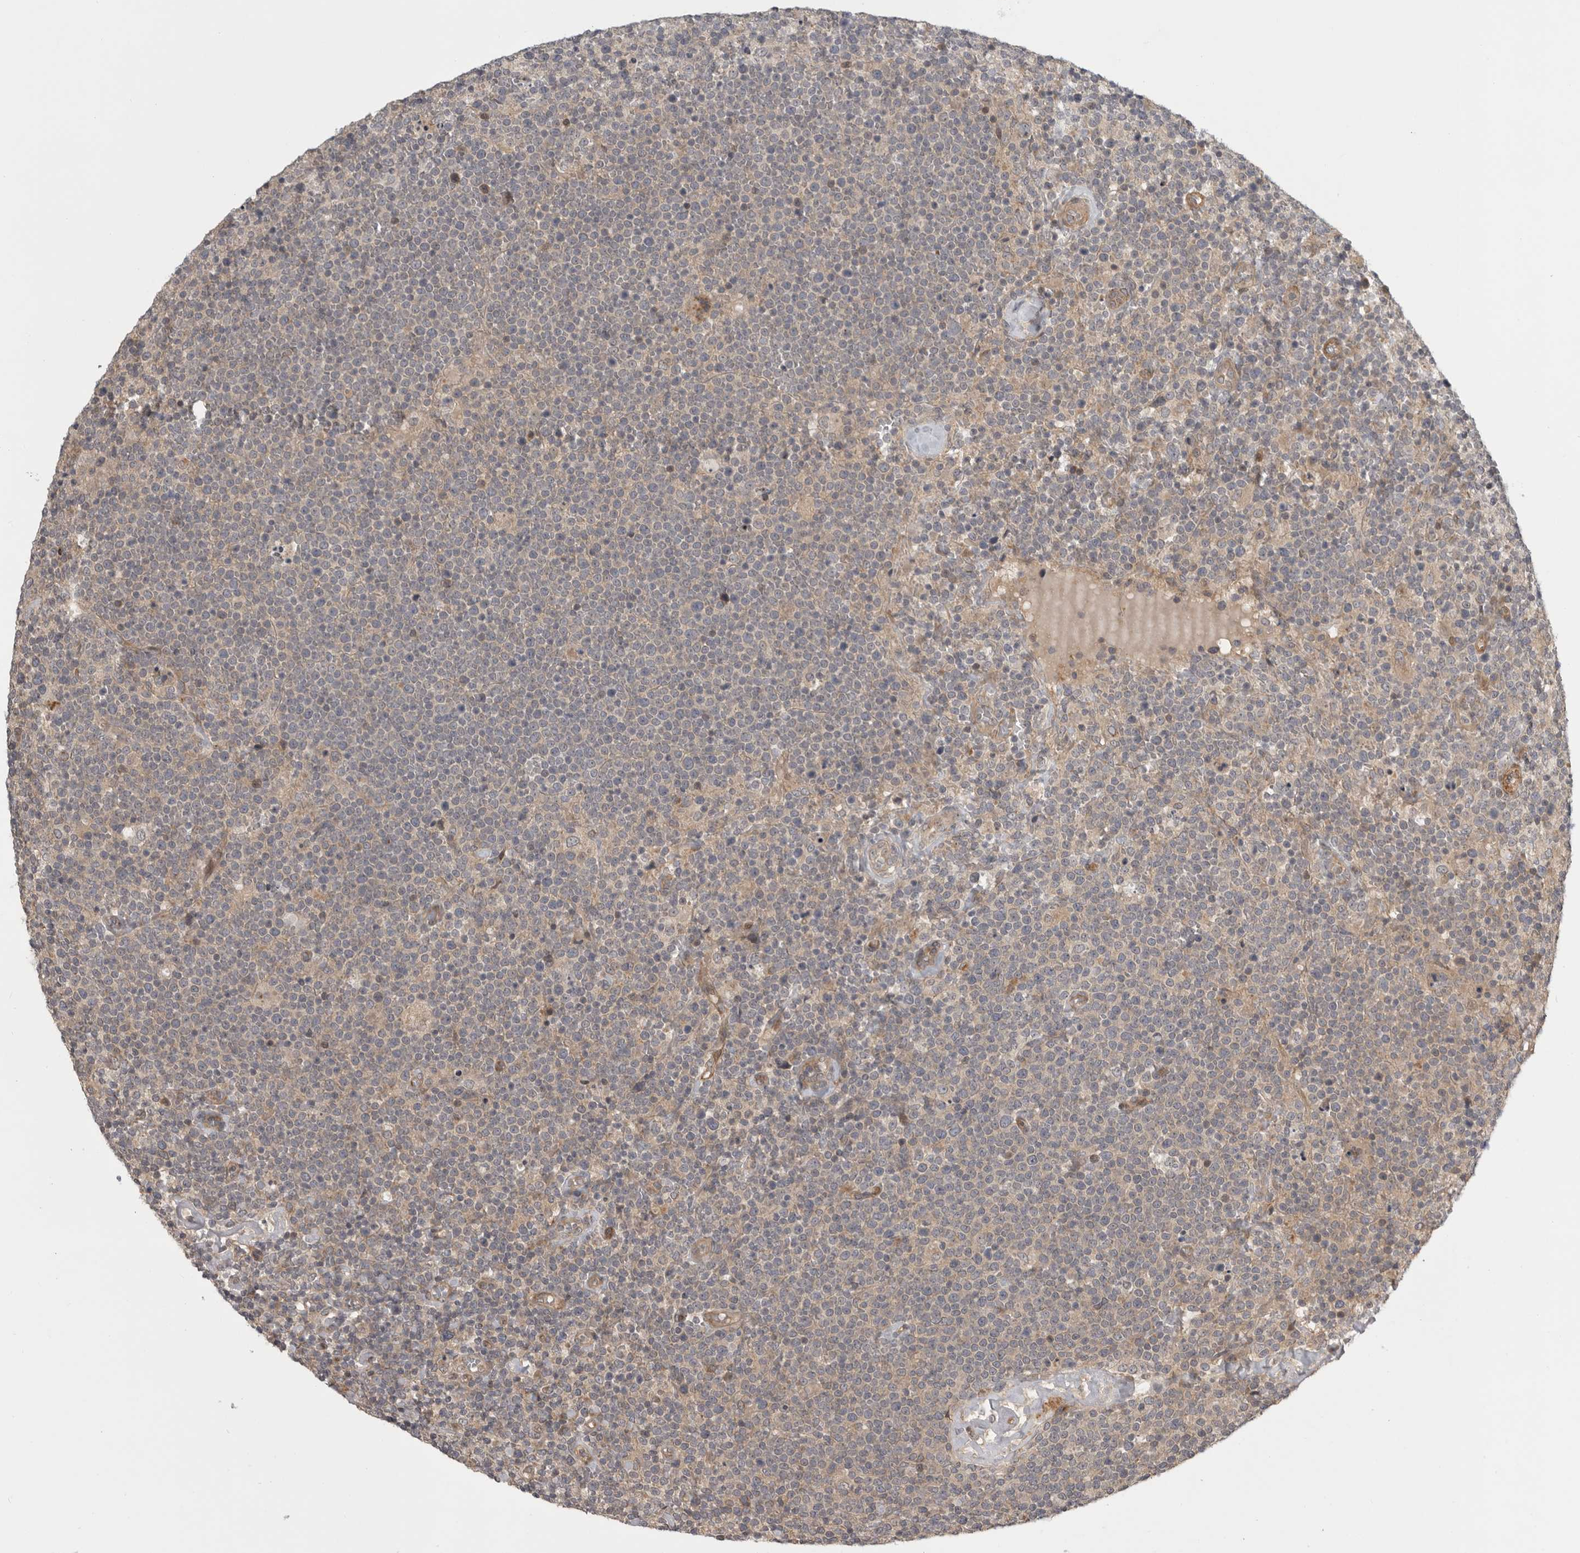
{"staining": {"intensity": "weak", "quantity": "<25%", "location": "cytoplasmic/membranous"}, "tissue": "lymphoma", "cell_type": "Tumor cells", "image_type": "cancer", "snomed": [{"axis": "morphology", "description": "Malignant lymphoma, non-Hodgkin's type, High grade"}, {"axis": "topography", "description": "Lymph node"}], "caption": "Lymphoma was stained to show a protein in brown. There is no significant staining in tumor cells. (DAB IHC, high magnification).", "gene": "CUEDC1", "patient": {"sex": "male", "age": 61}}